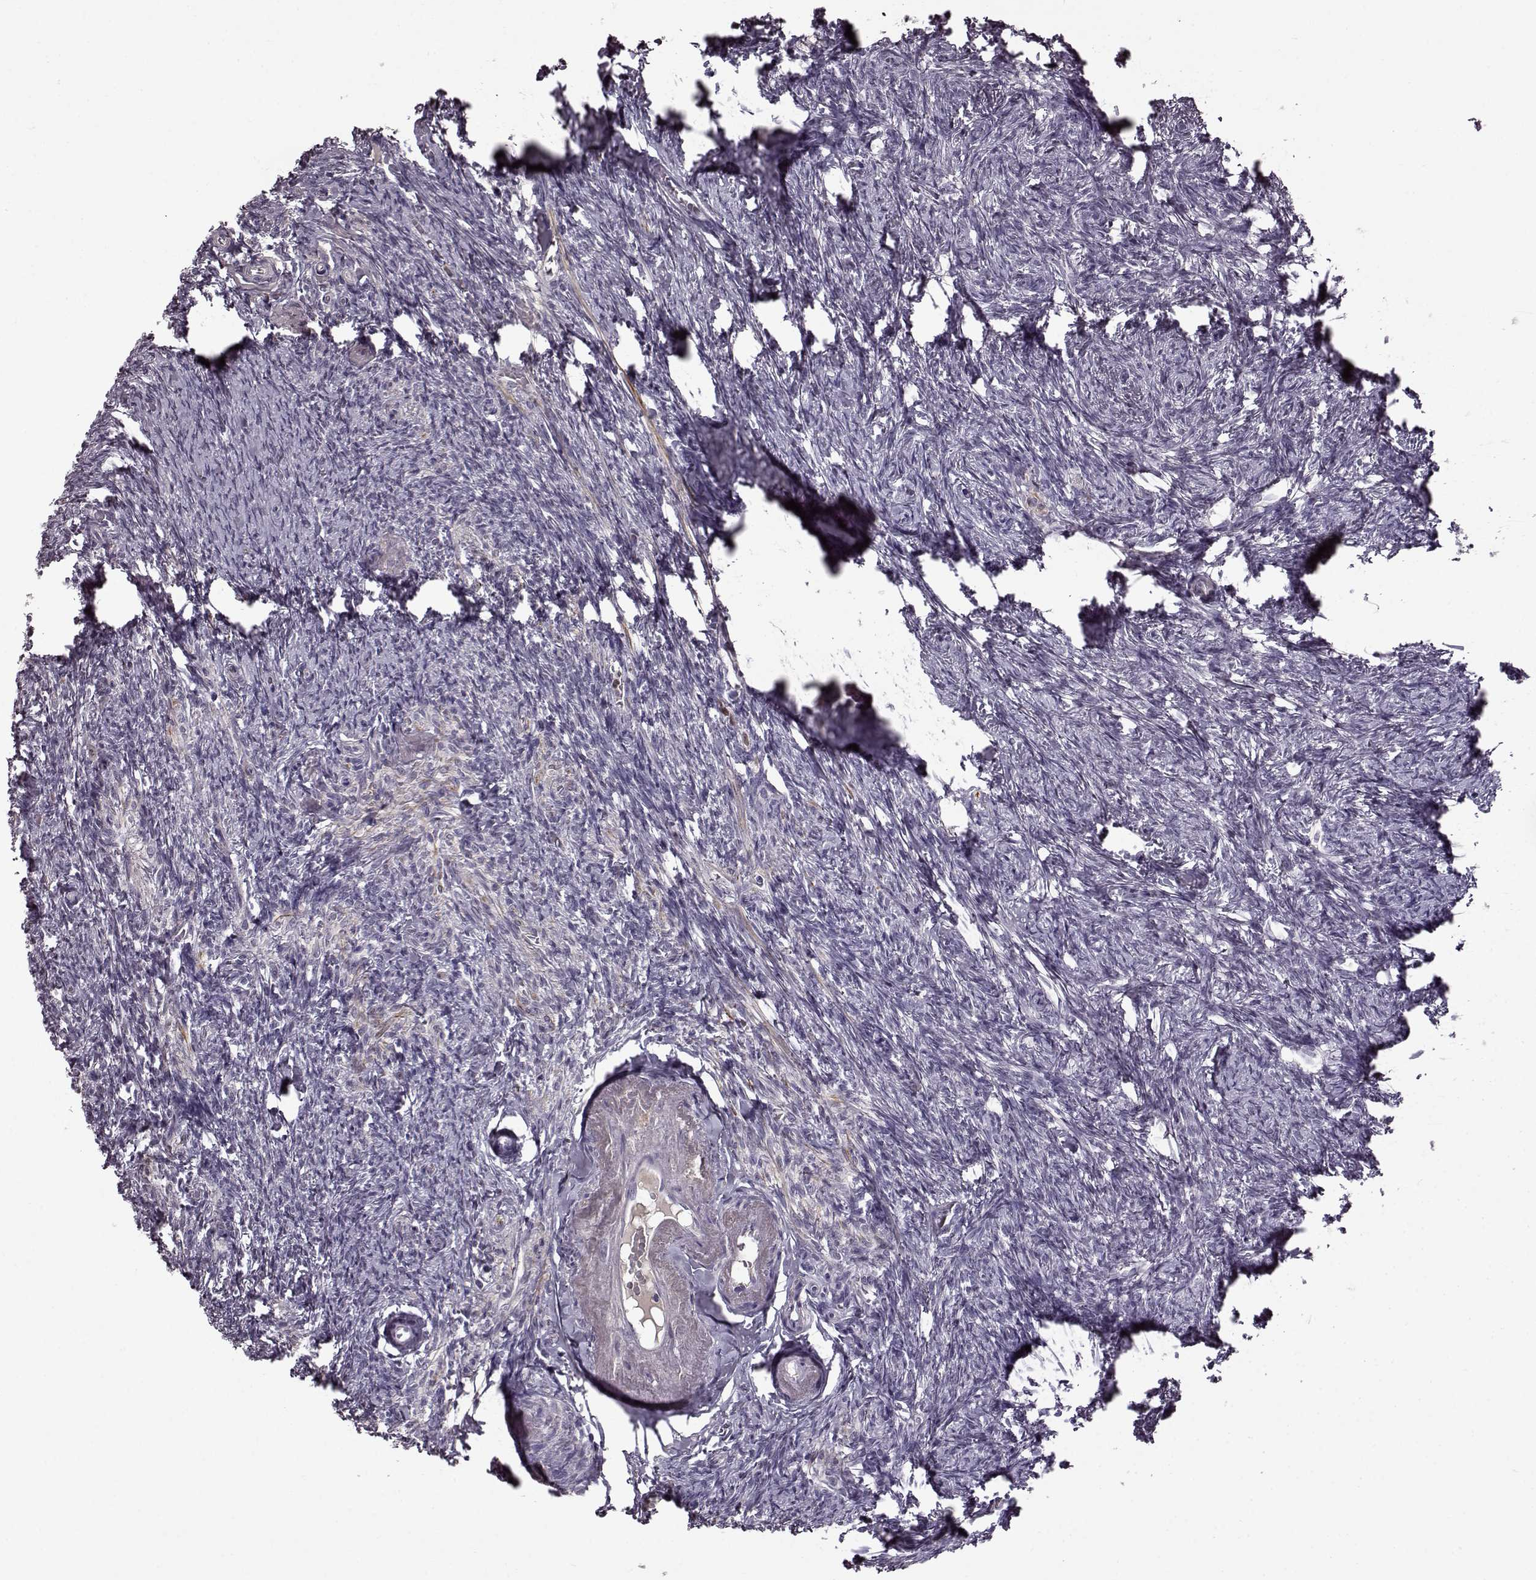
{"staining": {"intensity": "negative", "quantity": "none", "location": "none"}, "tissue": "ovary", "cell_type": "Follicle cells", "image_type": "normal", "snomed": [{"axis": "morphology", "description": "Normal tissue, NOS"}, {"axis": "topography", "description": "Ovary"}], "caption": "Unremarkable ovary was stained to show a protein in brown. There is no significant staining in follicle cells.", "gene": "CNGA3", "patient": {"sex": "female", "age": 72}}